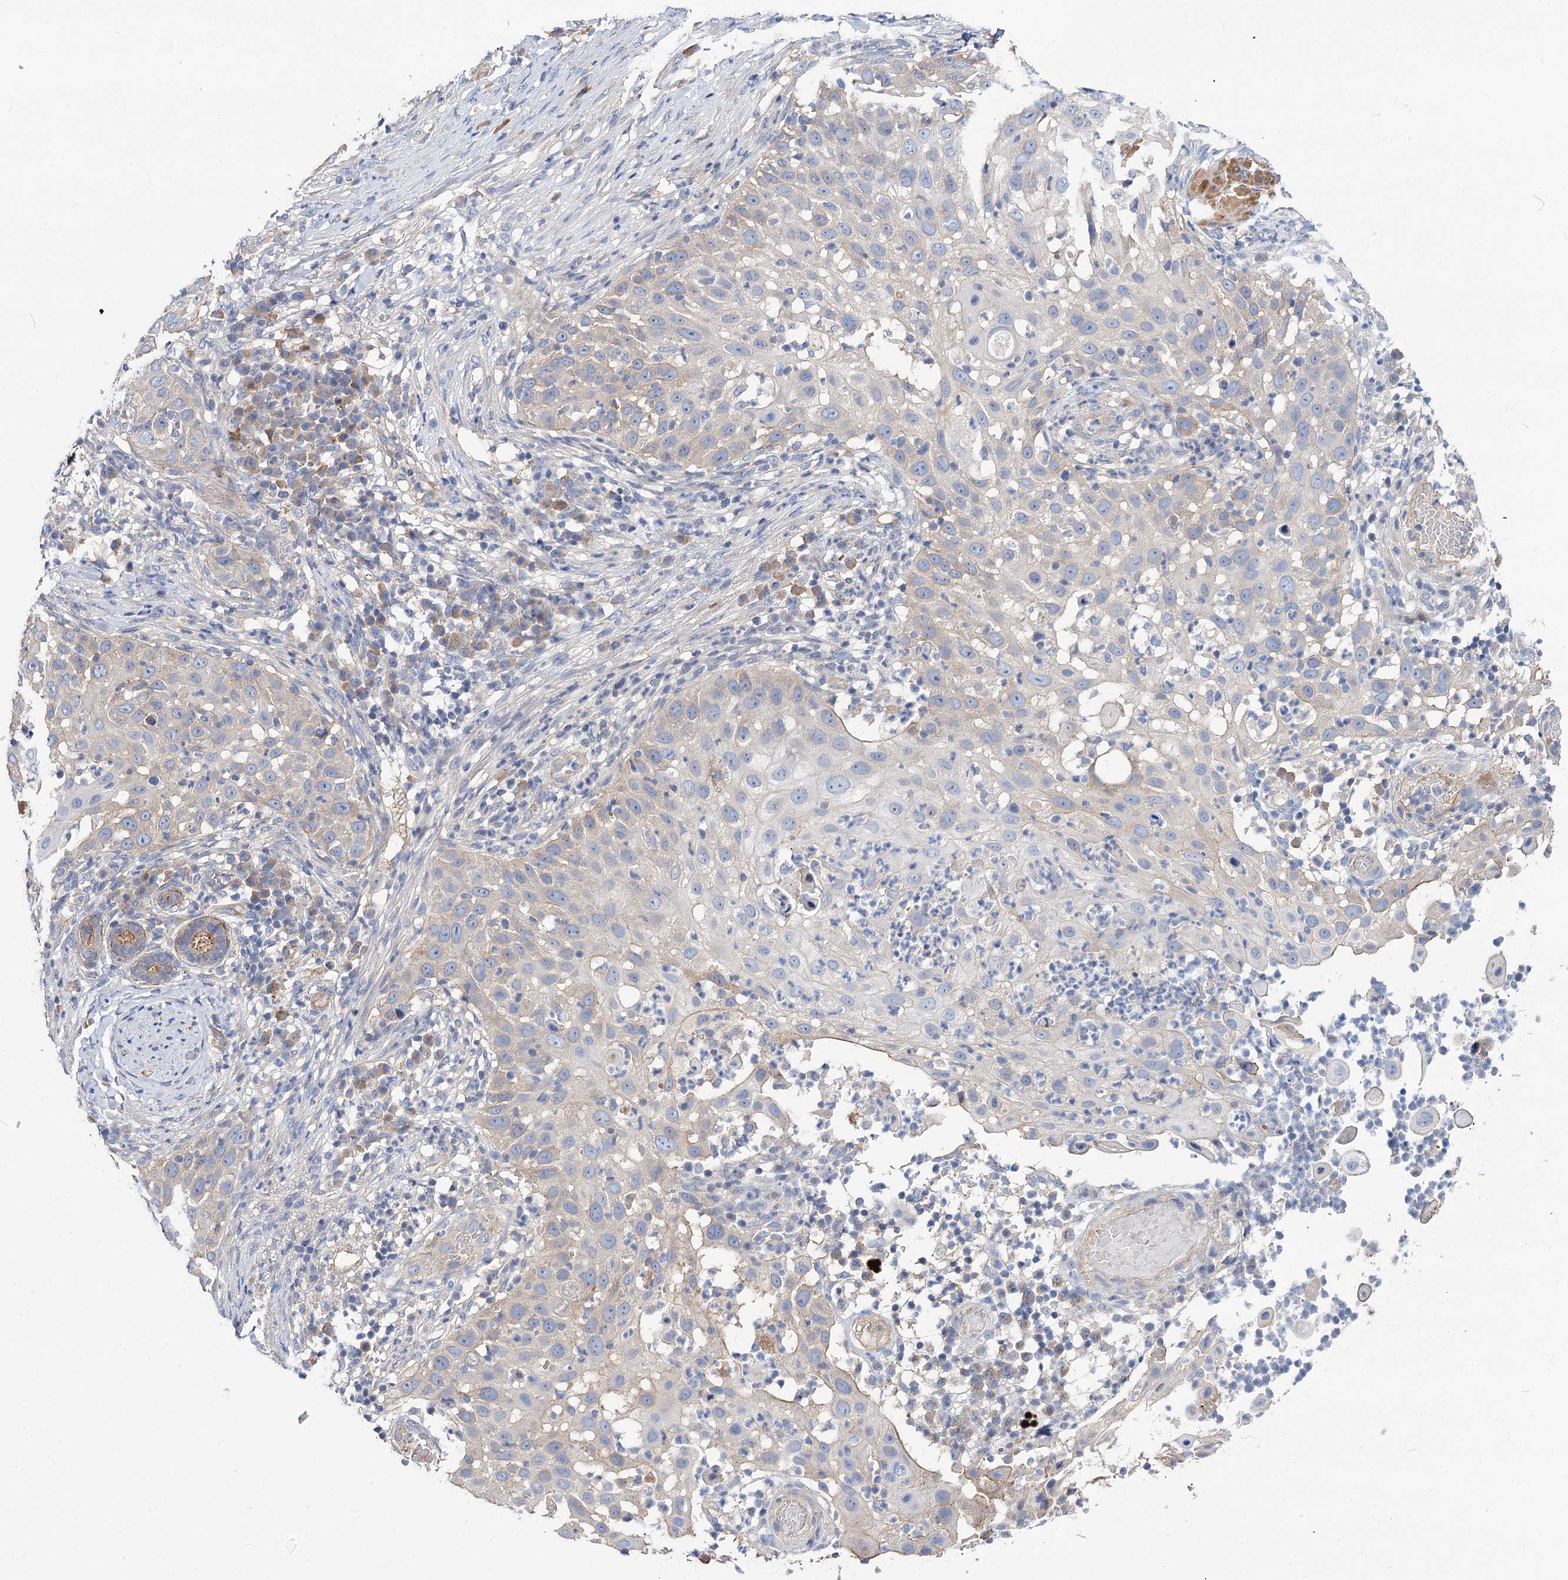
{"staining": {"intensity": "negative", "quantity": "none", "location": "none"}, "tissue": "skin cancer", "cell_type": "Tumor cells", "image_type": "cancer", "snomed": [{"axis": "morphology", "description": "Squamous cell carcinoma, NOS"}, {"axis": "topography", "description": "Skin"}], "caption": "Protein analysis of skin squamous cell carcinoma reveals no significant expression in tumor cells. The staining is performed using DAB (3,3'-diaminobenzidine) brown chromogen with nuclei counter-stained in using hematoxylin.", "gene": "NUDCD2", "patient": {"sex": "female", "age": 44}}